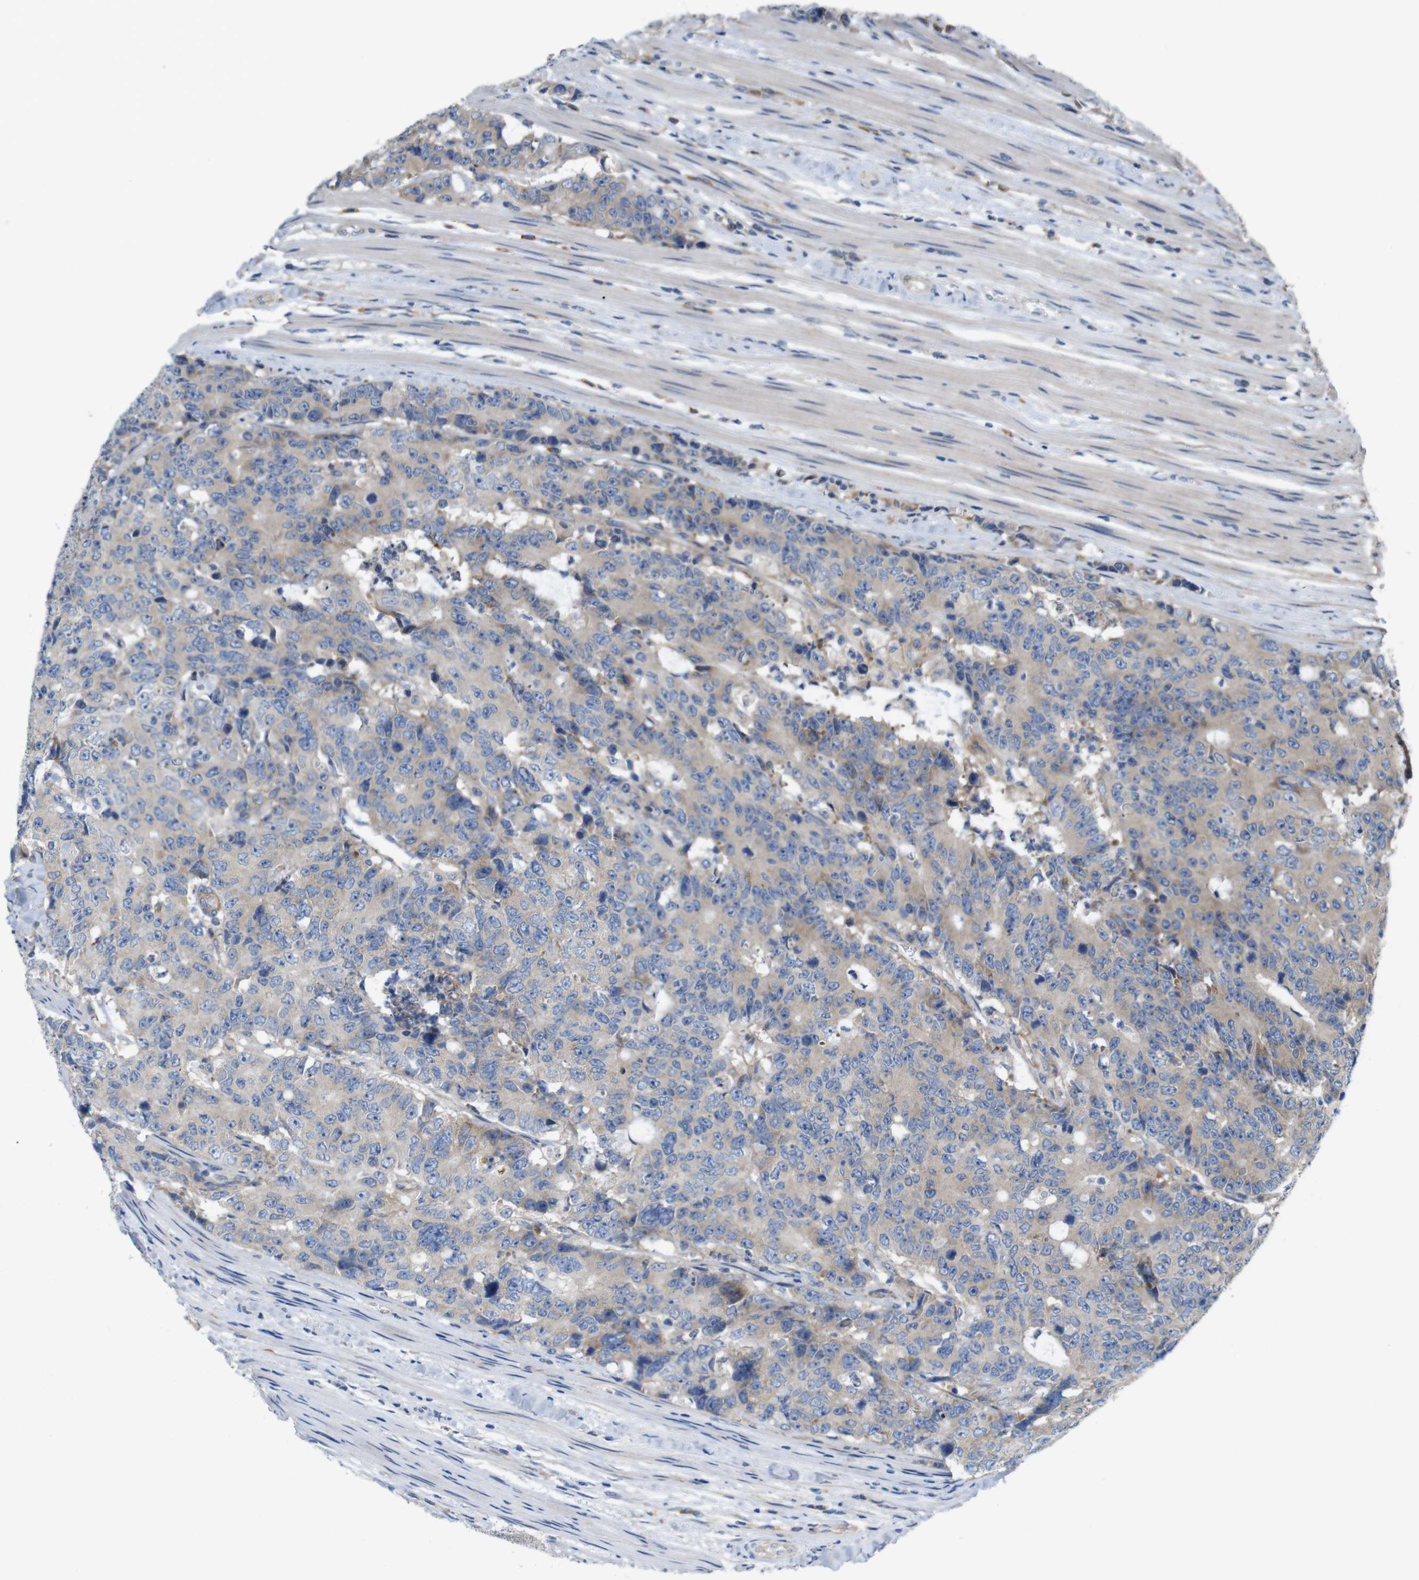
{"staining": {"intensity": "weak", "quantity": "25%-75%", "location": "cytoplasmic/membranous"}, "tissue": "colorectal cancer", "cell_type": "Tumor cells", "image_type": "cancer", "snomed": [{"axis": "morphology", "description": "Adenocarcinoma, NOS"}, {"axis": "topography", "description": "Colon"}], "caption": "Immunohistochemistry staining of colorectal adenocarcinoma, which displays low levels of weak cytoplasmic/membranous staining in about 25%-75% of tumor cells indicating weak cytoplasmic/membranous protein positivity. The staining was performed using DAB (3,3'-diaminobenzidine) (brown) for protein detection and nuclei were counterstained in hematoxylin (blue).", "gene": "SIGLEC8", "patient": {"sex": "female", "age": 86}}